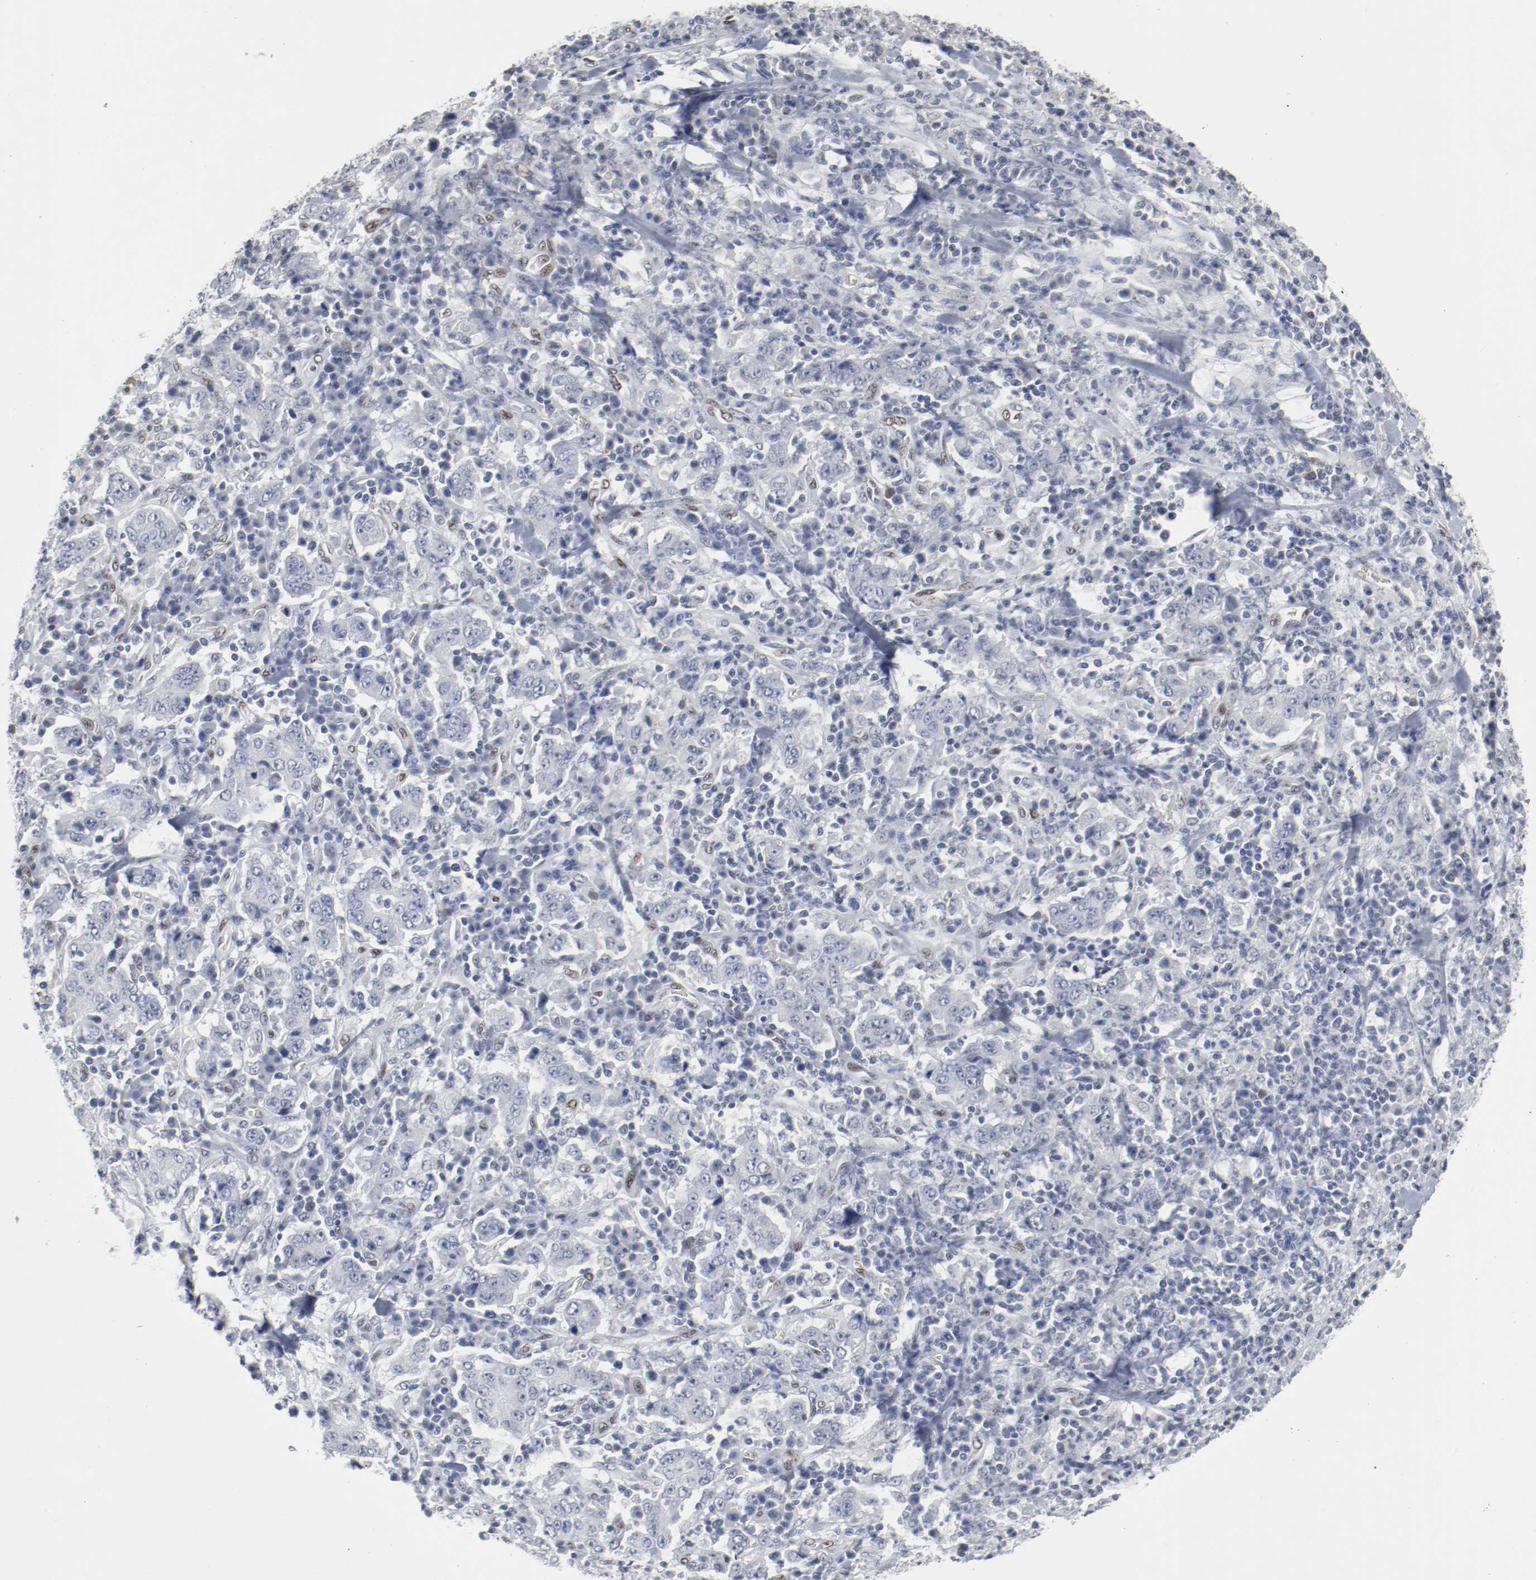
{"staining": {"intensity": "negative", "quantity": "none", "location": "none"}, "tissue": "stomach cancer", "cell_type": "Tumor cells", "image_type": "cancer", "snomed": [{"axis": "morphology", "description": "Normal tissue, NOS"}, {"axis": "morphology", "description": "Adenocarcinoma, NOS"}, {"axis": "topography", "description": "Stomach, upper"}, {"axis": "topography", "description": "Stomach"}], "caption": "The micrograph demonstrates no significant positivity in tumor cells of stomach adenocarcinoma.", "gene": "ATF7", "patient": {"sex": "male", "age": 59}}